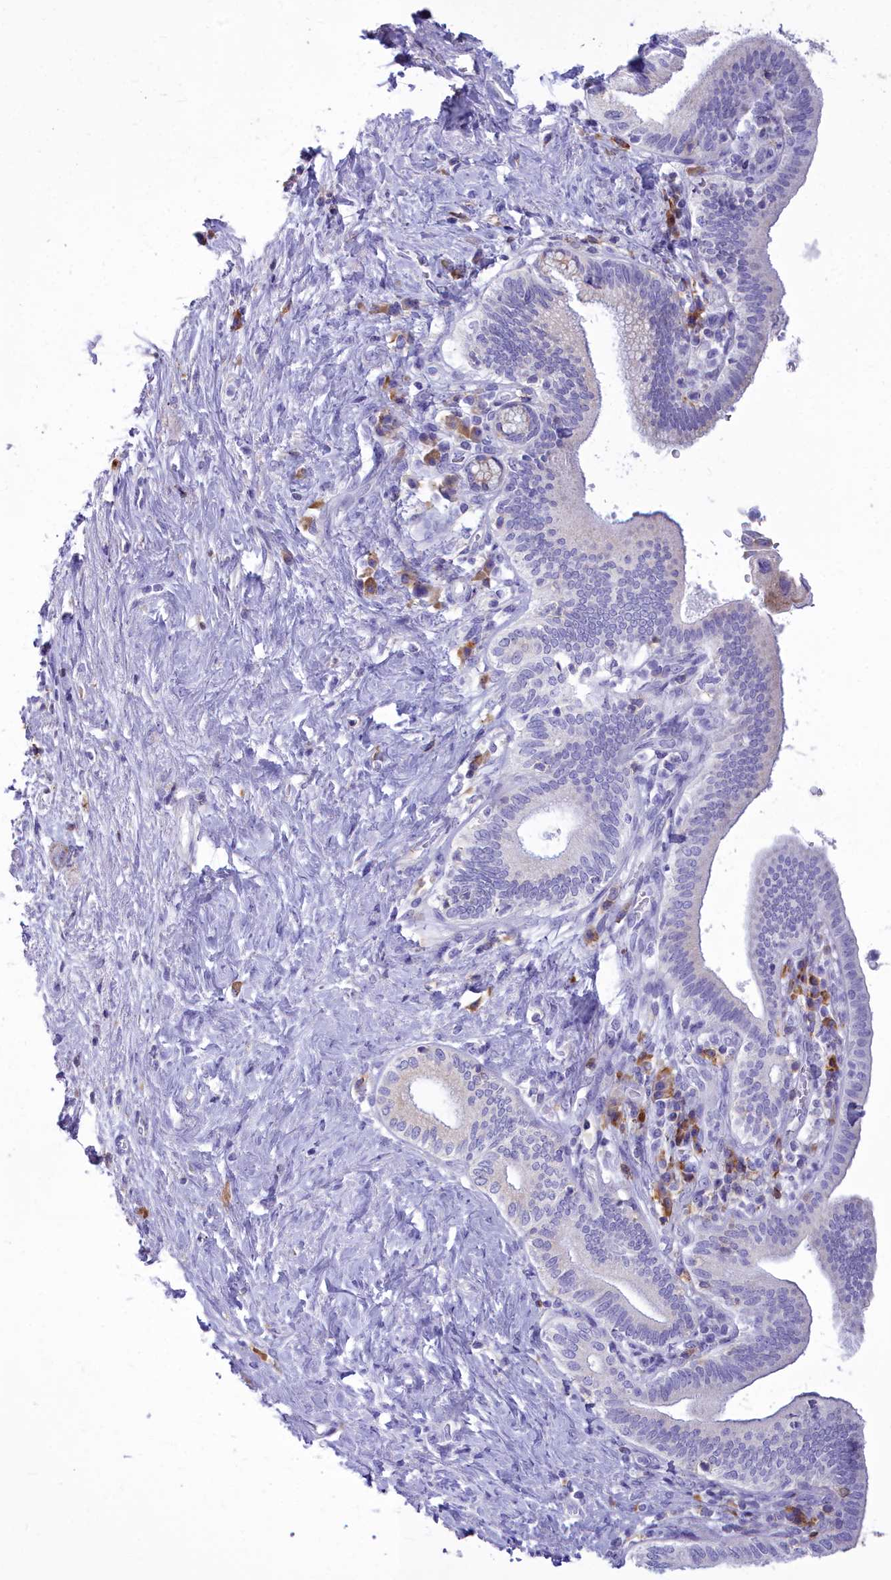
{"staining": {"intensity": "weak", "quantity": "<25%", "location": "cytoplasmic/membranous"}, "tissue": "pancreatic cancer", "cell_type": "Tumor cells", "image_type": "cancer", "snomed": [{"axis": "morphology", "description": "Adenocarcinoma, NOS"}, {"axis": "topography", "description": "Pancreas"}], "caption": "Tumor cells are negative for protein expression in human pancreatic cancer (adenocarcinoma).", "gene": "CD5", "patient": {"sex": "female", "age": 73}}